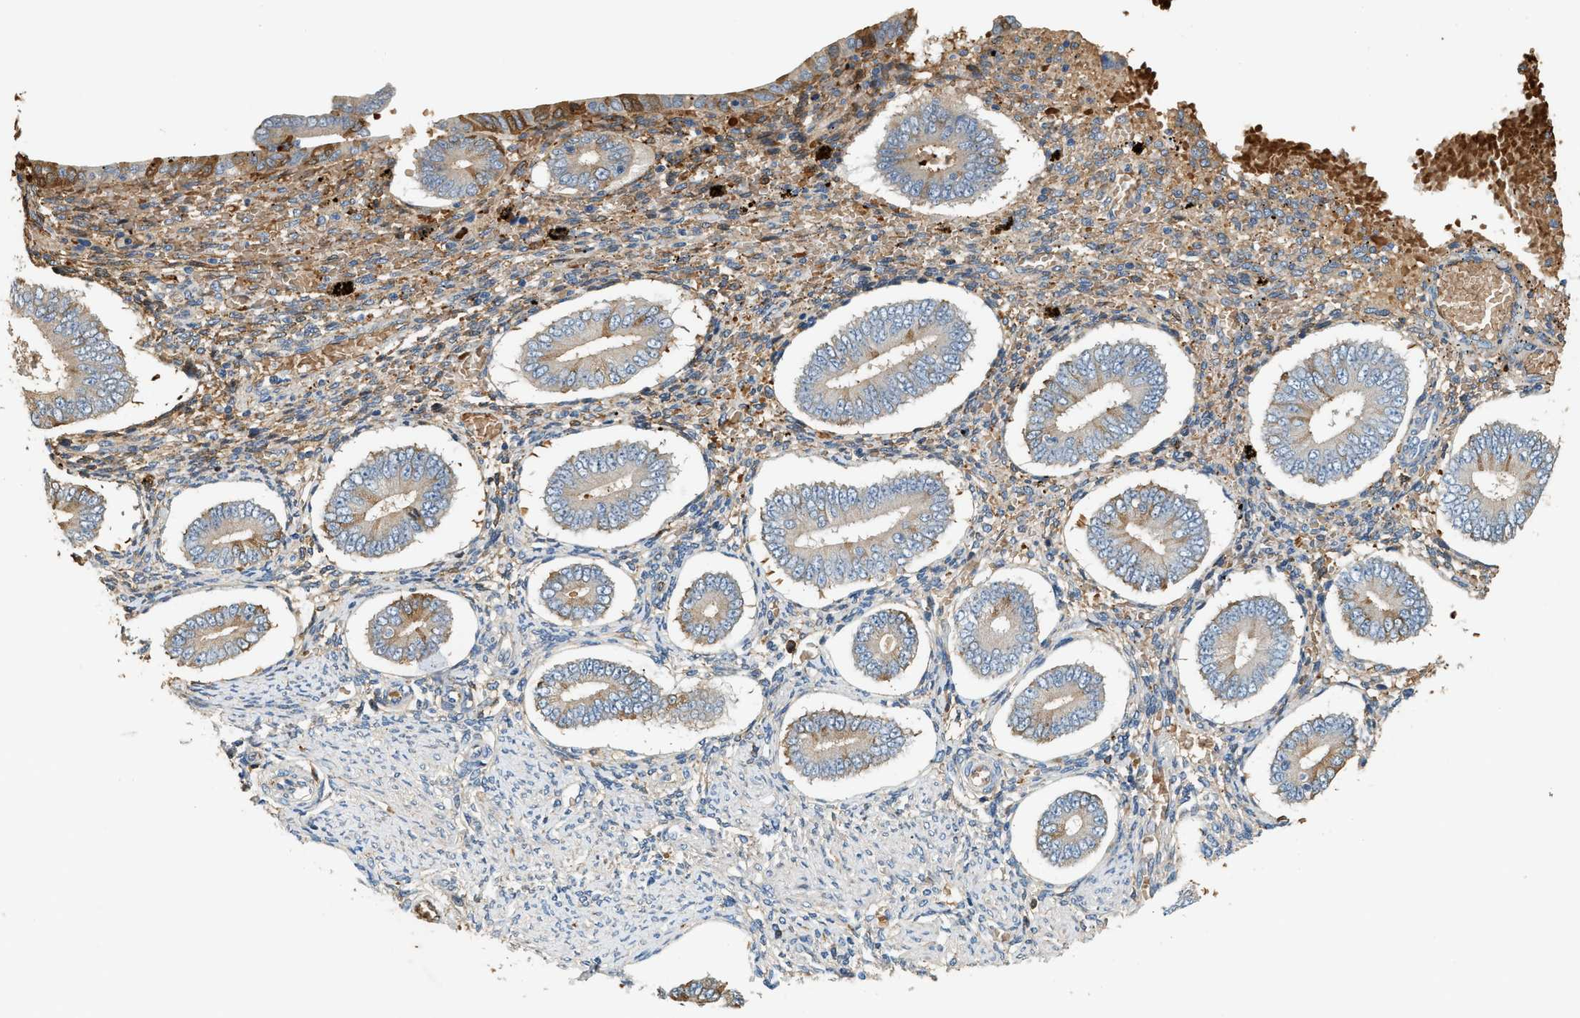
{"staining": {"intensity": "moderate", "quantity": "<25%", "location": "cytoplasmic/membranous"}, "tissue": "endometrium", "cell_type": "Cells in endometrial stroma", "image_type": "normal", "snomed": [{"axis": "morphology", "description": "Normal tissue, NOS"}, {"axis": "topography", "description": "Endometrium"}], "caption": "Immunohistochemical staining of unremarkable human endometrium exhibits low levels of moderate cytoplasmic/membranous positivity in approximately <25% of cells in endometrial stroma.", "gene": "CYTH2", "patient": {"sex": "female", "age": 42}}